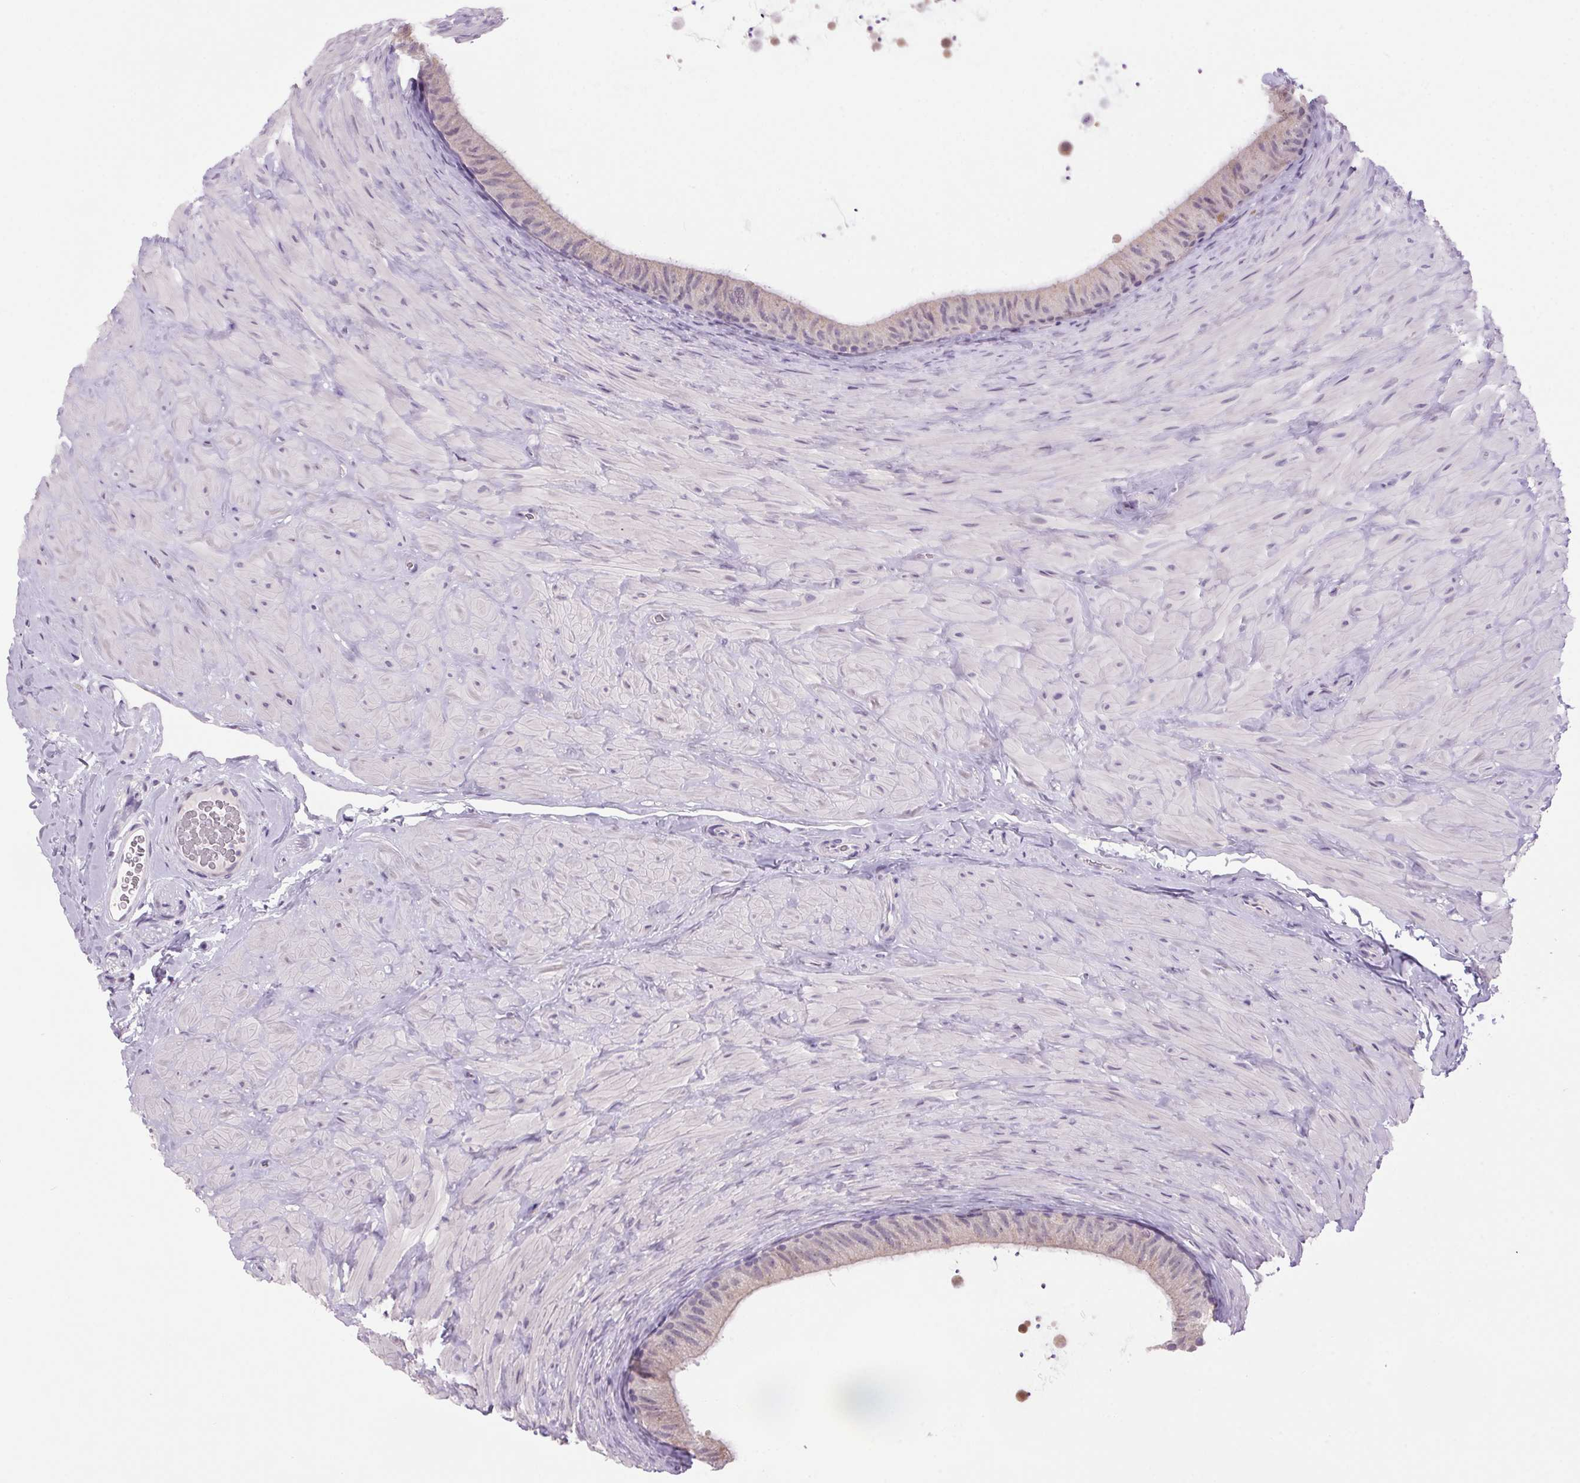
{"staining": {"intensity": "negative", "quantity": "none", "location": "none"}, "tissue": "epididymis", "cell_type": "Glandular cells", "image_type": "normal", "snomed": [{"axis": "morphology", "description": "Normal tissue, NOS"}, {"axis": "topography", "description": "Epididymis, spermatic cord, NOS"}, {"axis": "topography", "description": "Epididymis"}], "caption": "DAB immunohistochemical staining of unremarkable epididymis demonstrates no significant staining in glandular cells.", "gene": "VWA3B", "patient": {"sex": "male", "age": 31}}